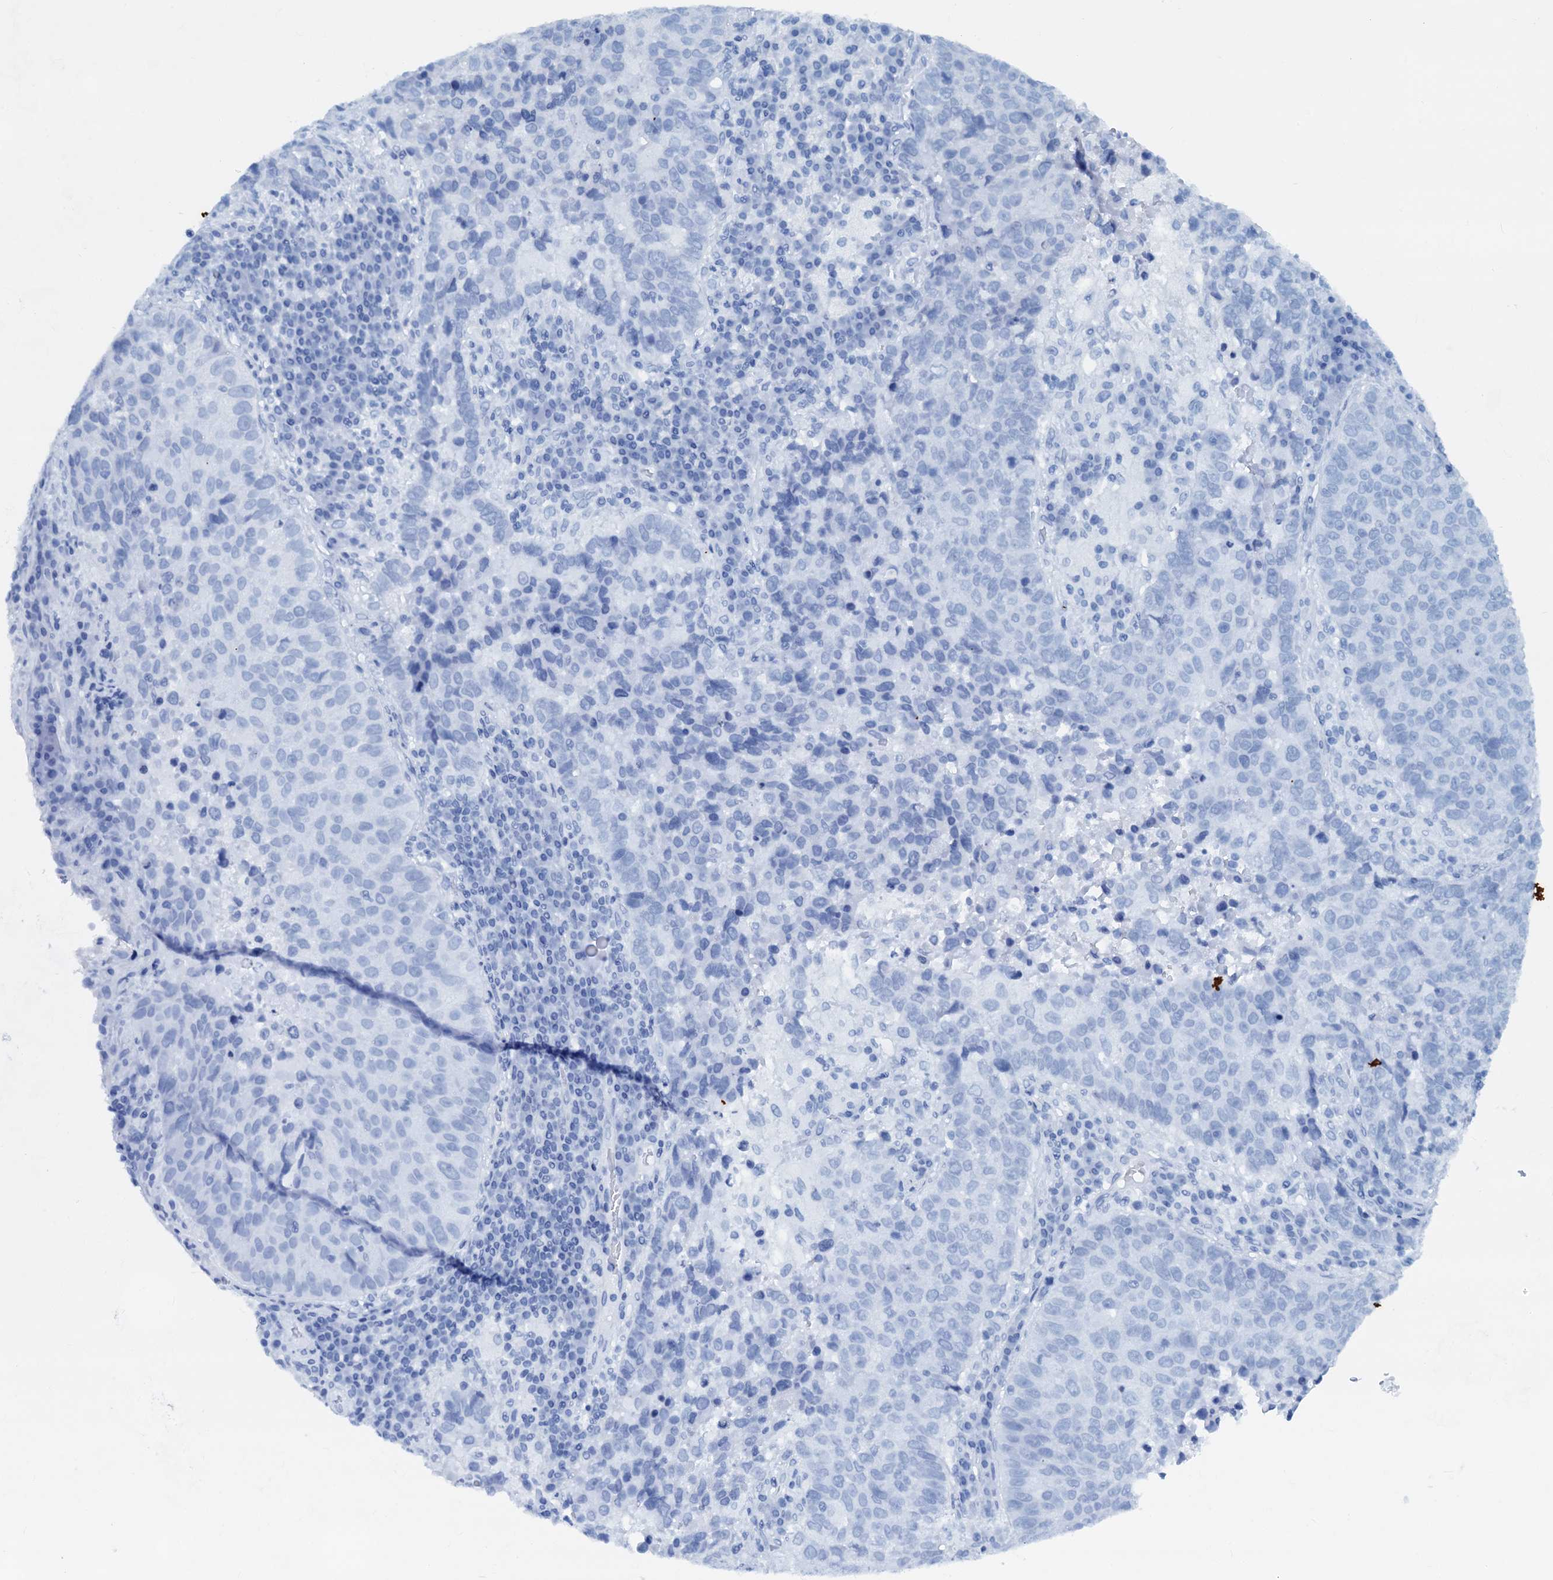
{"staining": {"intensity": "negative", "quantity": "none", "location": "none"}, "tissue": "lung cancer", "cell_type": "Tumor cells", "image_type": "cancer", "snomed": [{"axis": "morphology", "description": "Squamous cell carcinoma, NOS"}, {"axis": "topography", "description": "Lung"}], "caption": "Squamous cell carcinoma (lung) was stained to show a protein in brown. There is no significant expression in tumor cells.", "gene": "PTGES3", "patient": {"sex": "male", "age": 73}}